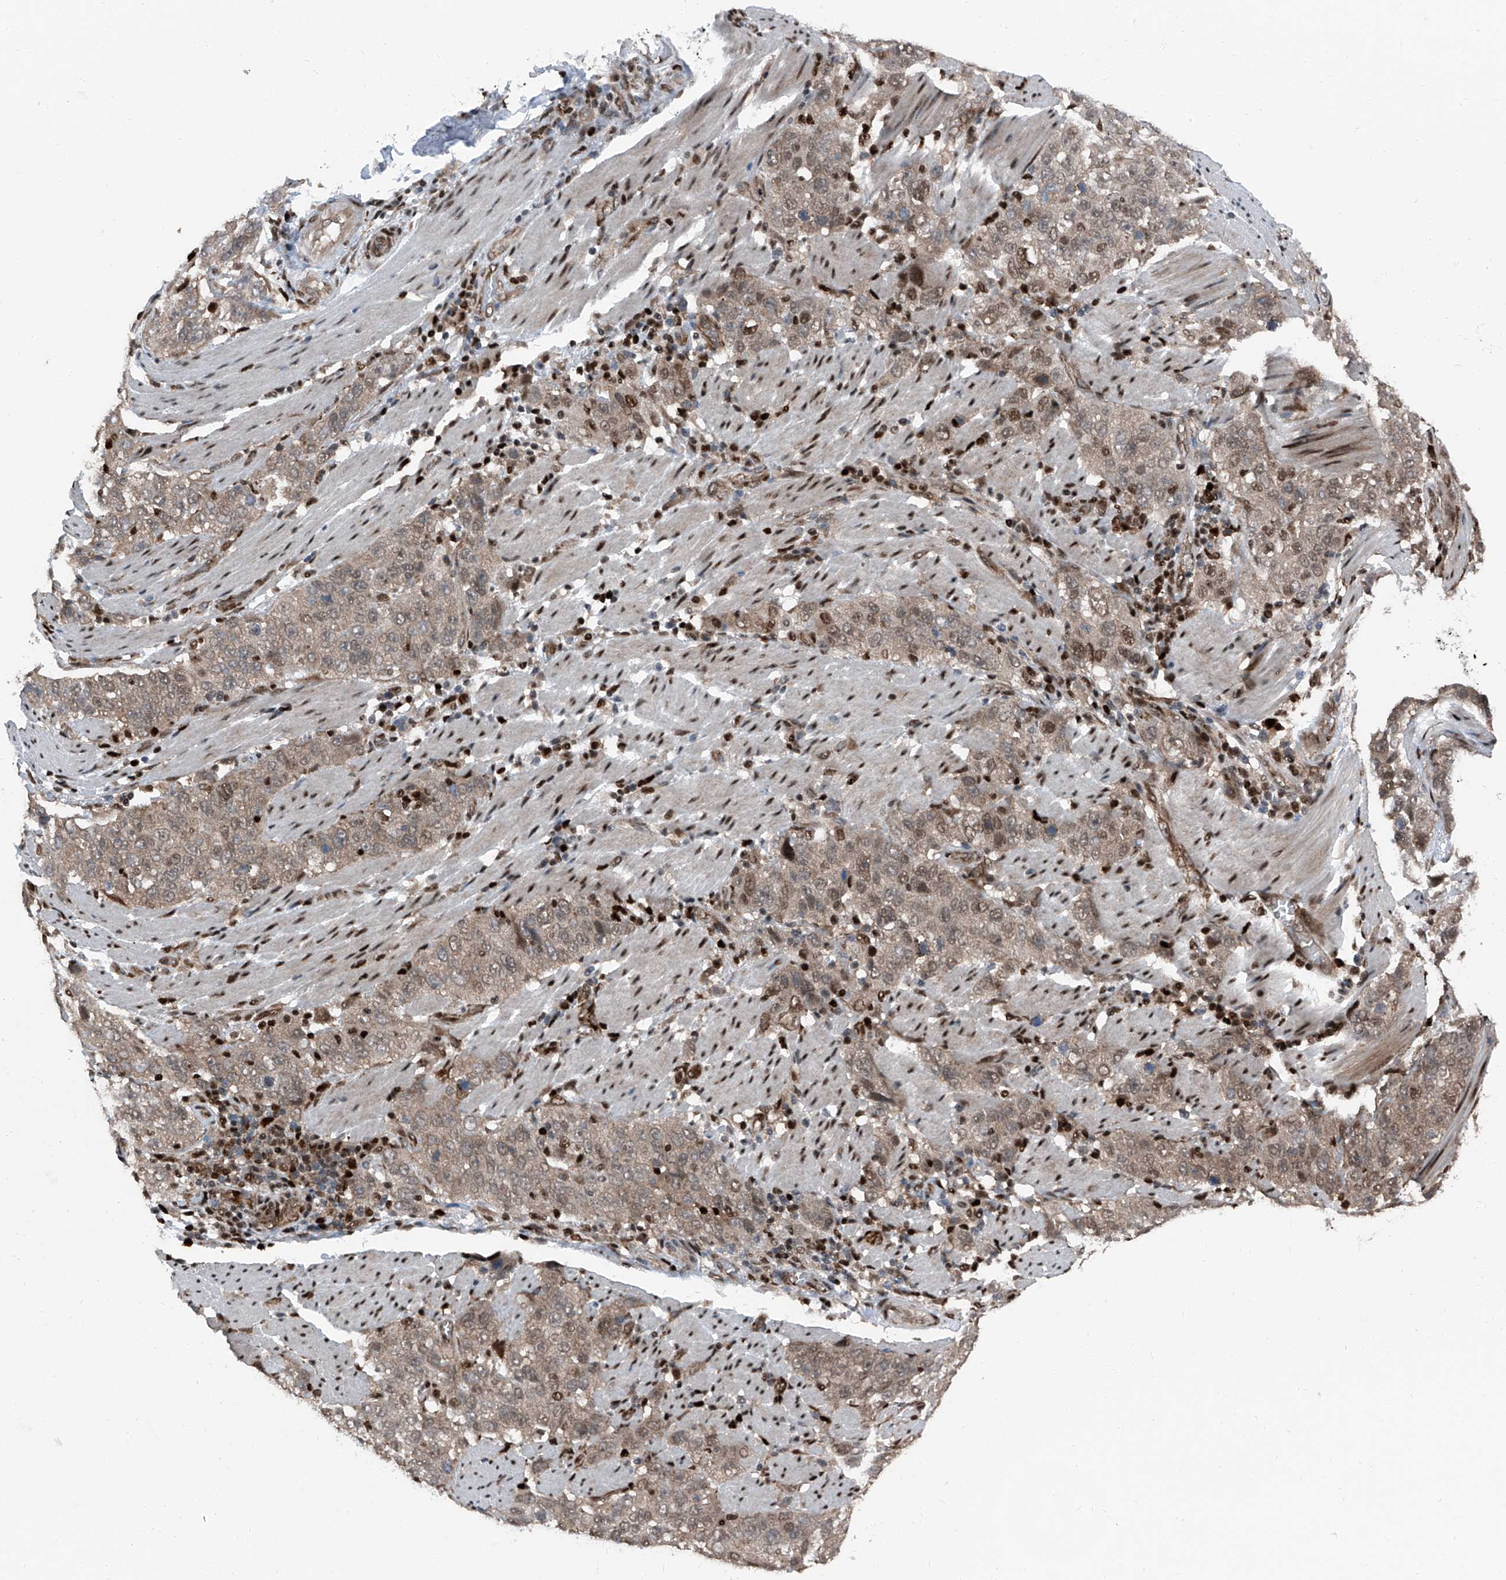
{"staining": {"intensity": "moderate", "quantity": ">75%", "location": "cytoplasmic/membranous,nuclear"}, "tissue": "stomach cancer", "cell_type": "Tumor cells", "image_type": "cancer", "snomed": [{"axis": "morphology", "description": "Adenocarcinoma, NOS"}, {"axis": "topography", "description": "Stomach"}], "caption": "This is an image of immunohistochemistry (IHC) staining of stomach adenocarcinoma, which shows moderate positivity in the cytoplasmic/membranous and nuclear of tumor cells.", "gene": "FKBP5", "patient": {"sex": "male", "age": 48}}